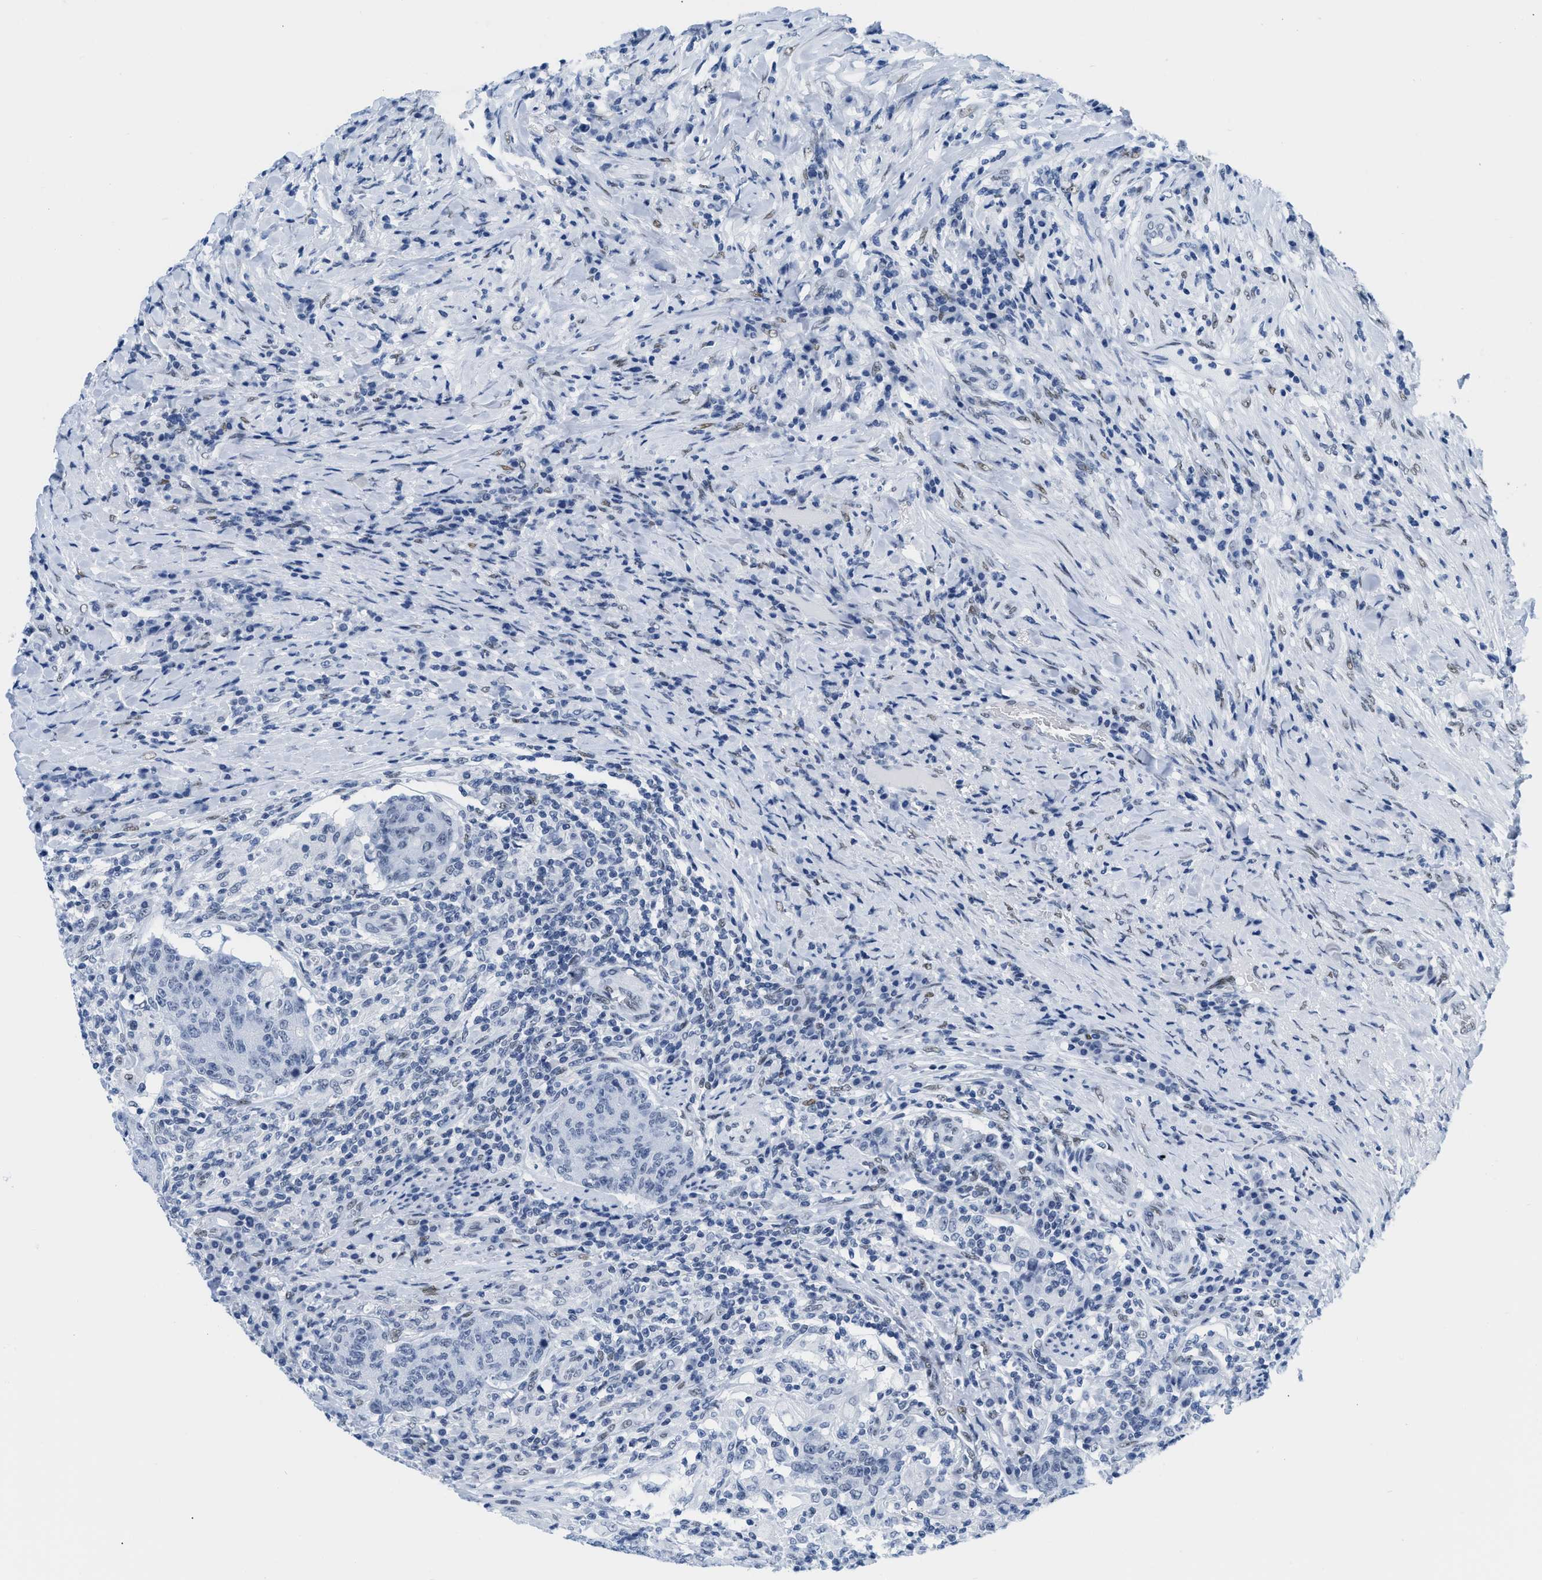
{"staining": {"intensity": "negative", "quantity": "none", "location": "none"}, "tissue": "colorectal cancer", "cell_type": "Tumor cells", "image_type": "cancer", "snomed": [{"axis": "morphology", "description": "Normal tissue, NOS"}, {"axis": "morphology", "description": "Adenocarcinoma, NOS"}, {"axis": "topography", "description": "Colon"}], "caption": "Colorectal cancer (adenocarcinoma) stained for a protein using IHC shows no positivity tumor cells.", "gene": "CTBP1", "patient": {"sex": "female", "age": 75}}